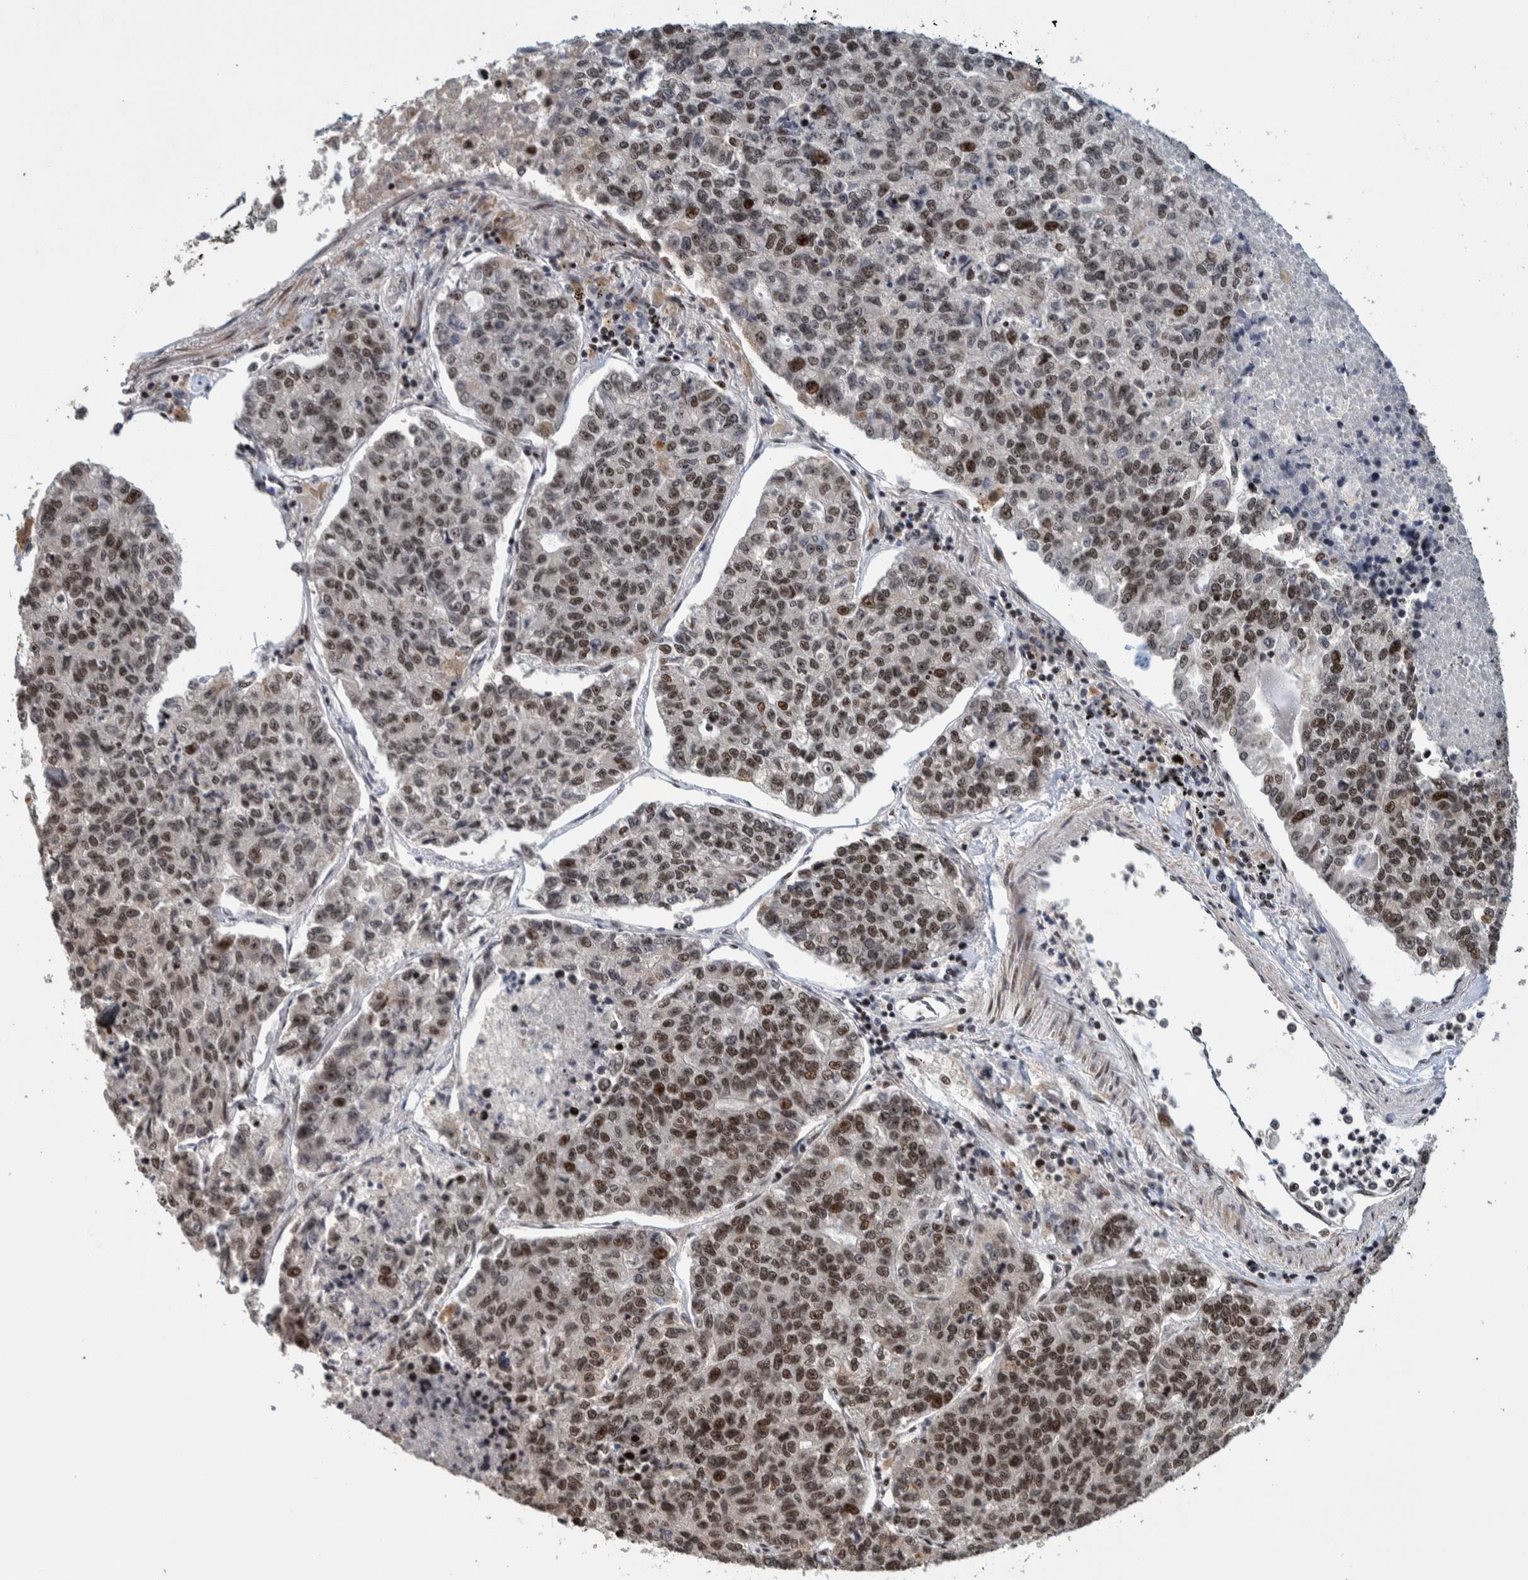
{"staining": {"intensity": "strong", "quantity": ">75%", "location": "nuclear"}, "tissue": "lung cancer", "cell_type": "Tumor cells", "image_type": "cancer", "snomed": [{"axis": "morphology", "description": "Adenocarcinoma, NOS"}, {"axis": "topography", "description": "Lung"}], "caption": "Immunohistochemical staining of adenocarcinoma (lung) exhibits high levels of strong nuclear positivity in about >75% of tumor cells.", "gene": "CHD4", "patient": {"sex": "male", "age": 49}}